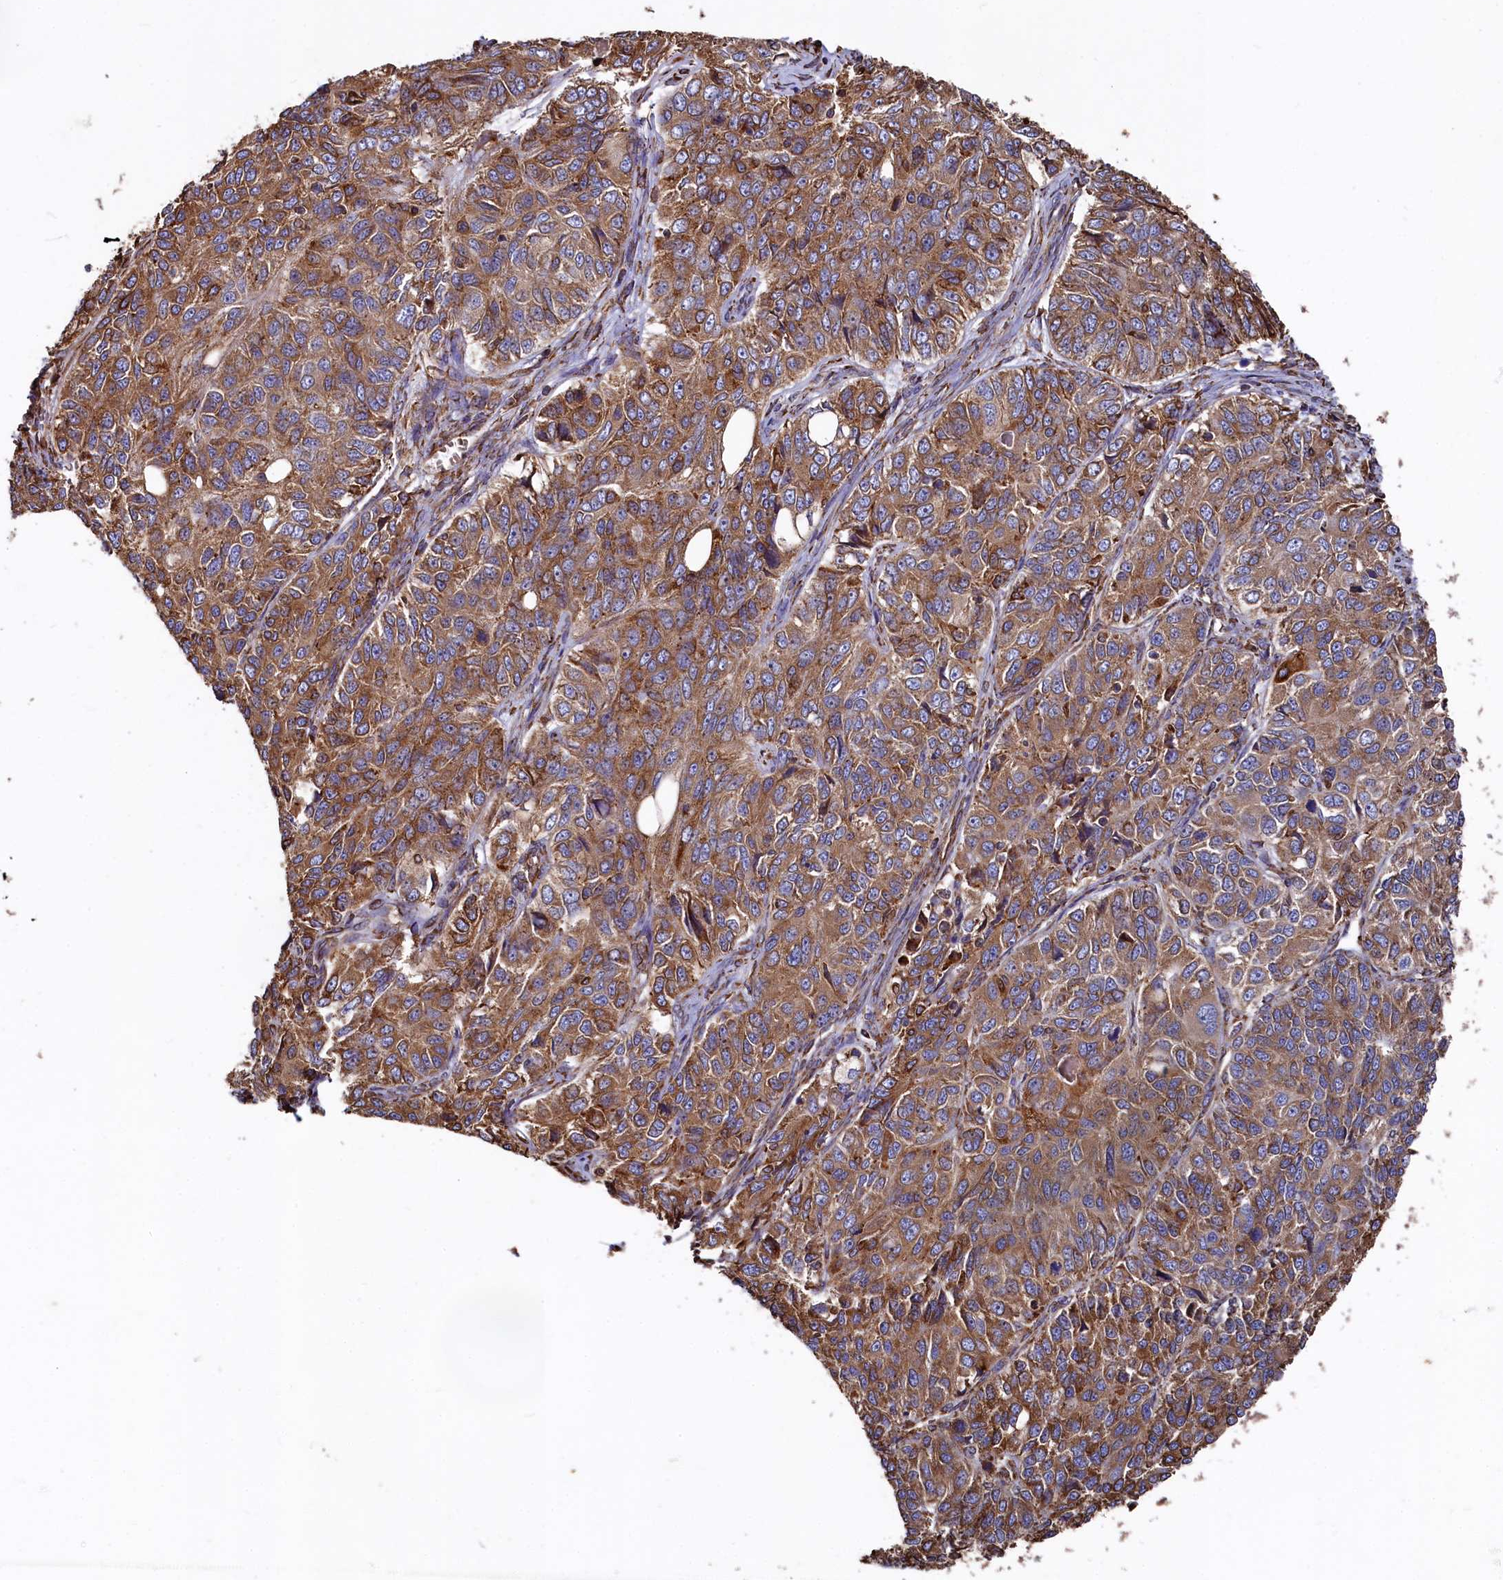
{"staining": {"intensity": "moderate", "quantity": ">75%", "location": "cytoplasmic/membranous"}, "tissue": "ovarian cancer", "cell_type": "Tumor cells", "image_type": "cancer", "snomed": [{"axis": "morphology", "description": "Carcinoma, endometroid"}, {"axis": "topography", "description": "Ovary"}], "caption": "Tumor cells reveal moderate cytoplasmic/membranous positivity in approximately >75% of cells in ovarian cancer.", "gene": "NEURL1B", "patient": {"sex": "female", "age": 51}}